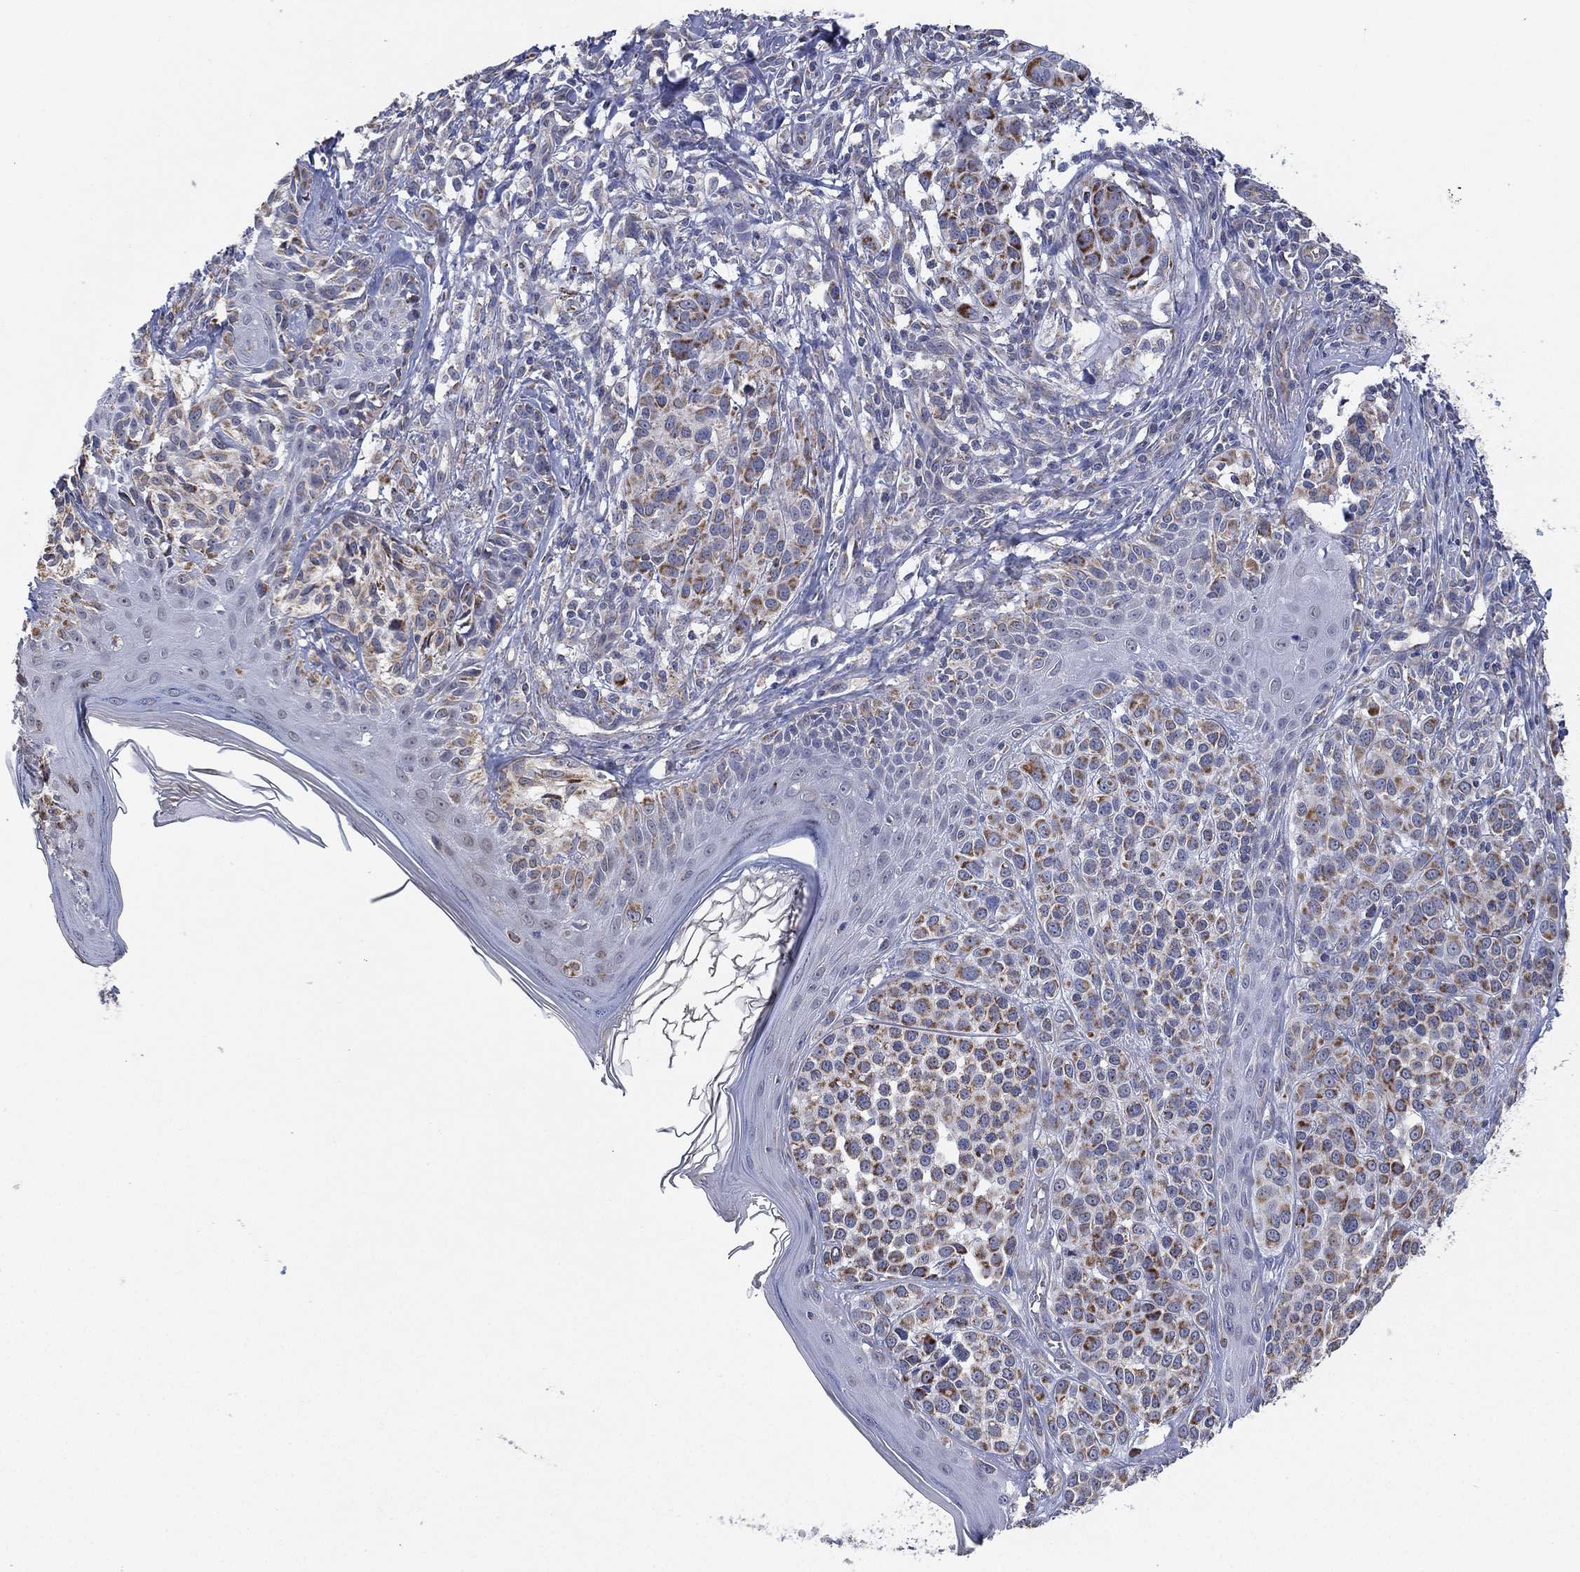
{"staining": {"intensity": "moderate", "quantity": "25%-75%", "location": "cytoplasmic/membranous"}, "tissue": "melanoma", "cell_type": "Tumor cells", "image_type": "cancer", "snomed": [{"axis": "morphology", "description": "Malignant melanoma, NOS"}, {"axis": "topography", "description": "Skin"}], "caption": "This image reveals melanoma stained with IHC to label a protein in brown. The cytoplasmic/membranous of tumor cells show moderate positivity for the protein. Nuclei are counter-stained blue.", "gene": "INA", "patient": {"sex": "male", "age": 79}}